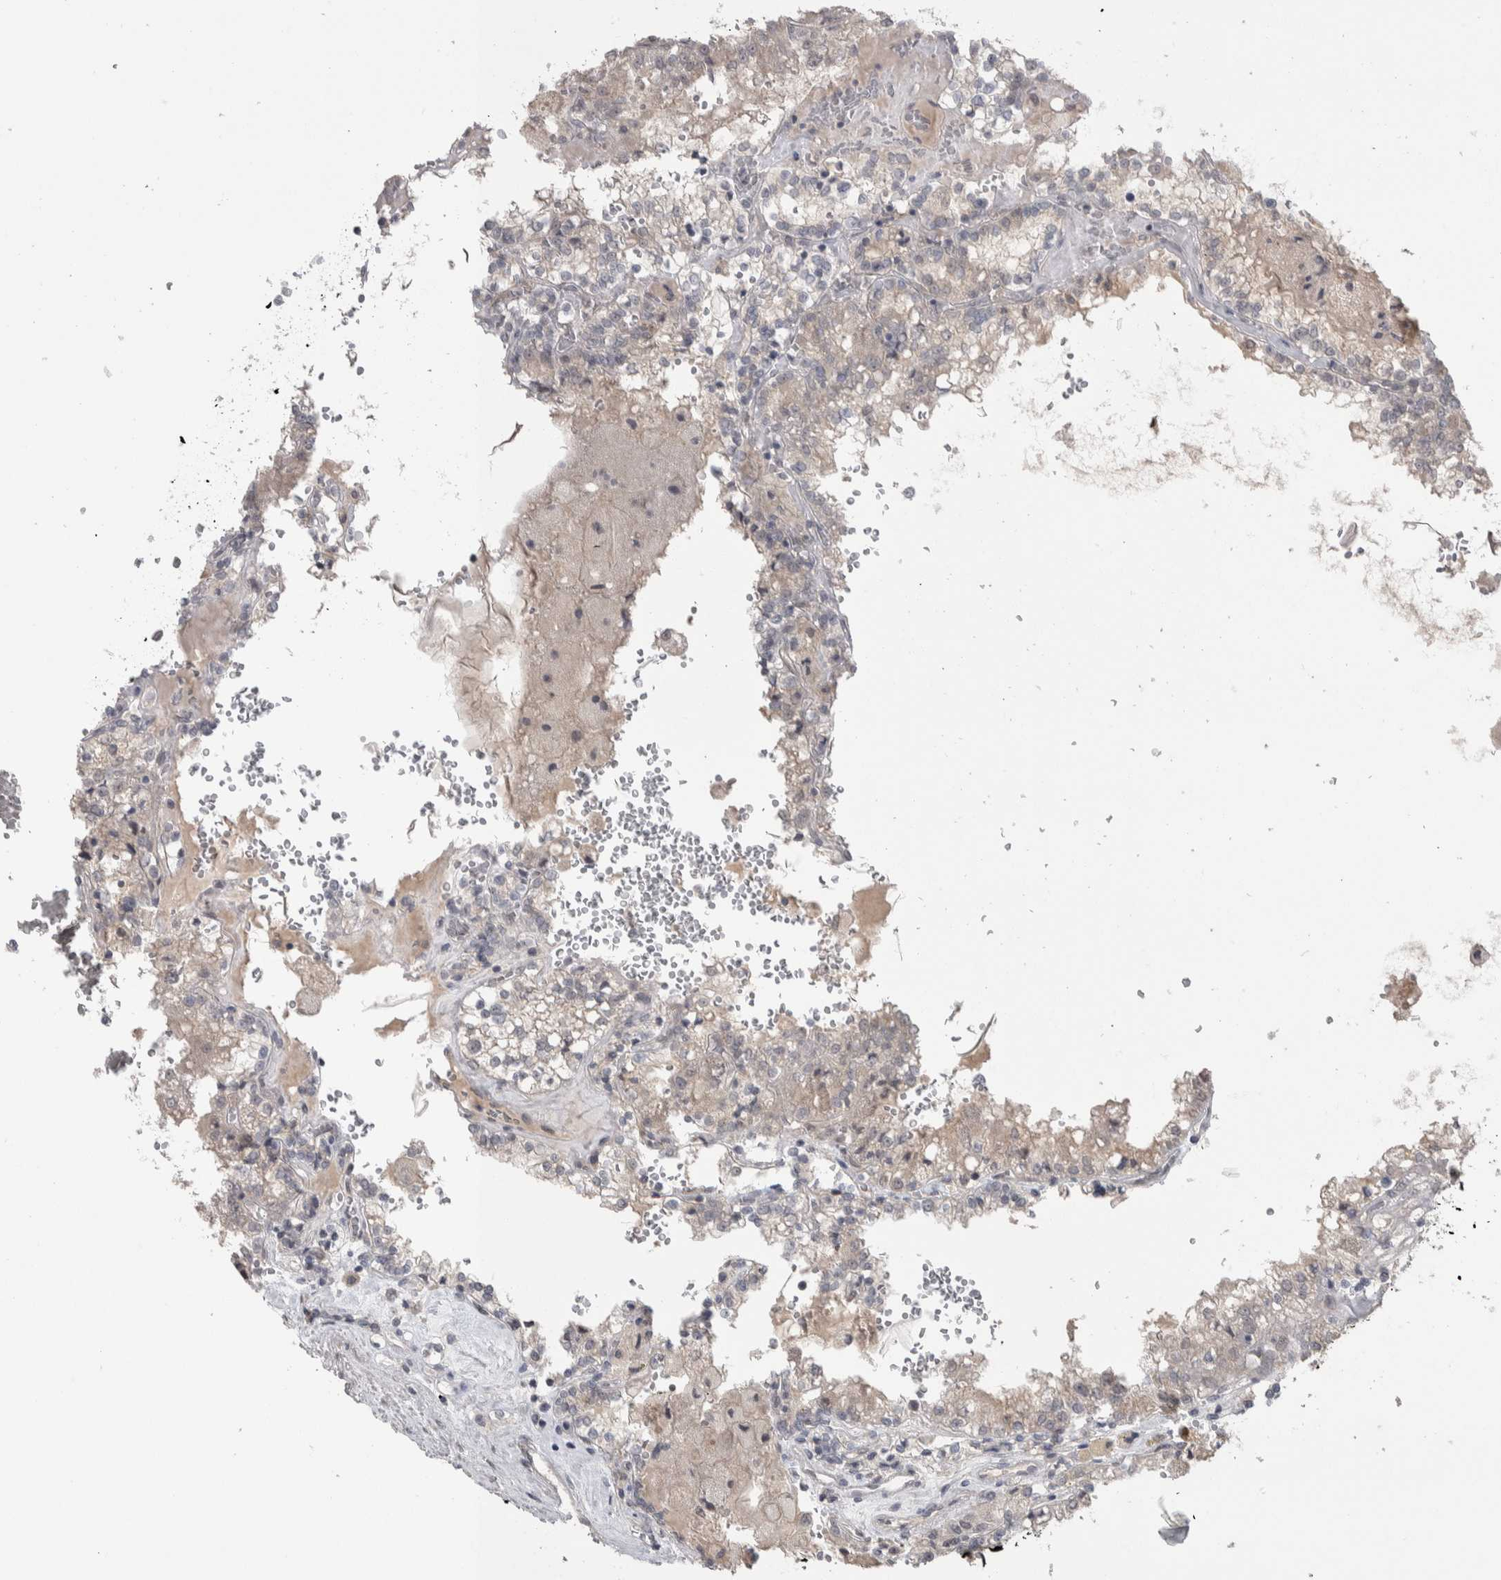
{"staining": {"intensity": "weak", "quantity": "<25%", "location": "cytoplasmic/membranous"}, "tissue": "renal cancer", "cell_type": "Tumor cells", "image_type": "cancer", "snomed": [{"axis": "morphology", "description": "Adenocarcinoma, NOS"}, {"axis": "topography", "description": "Kidney"}], "caption": "Immunohistochemical staining of human renal cancer demonstrates no significant staining in tumor cells.", "gene": "CUL2", "patient": {"sex": "female", "age": 56}}